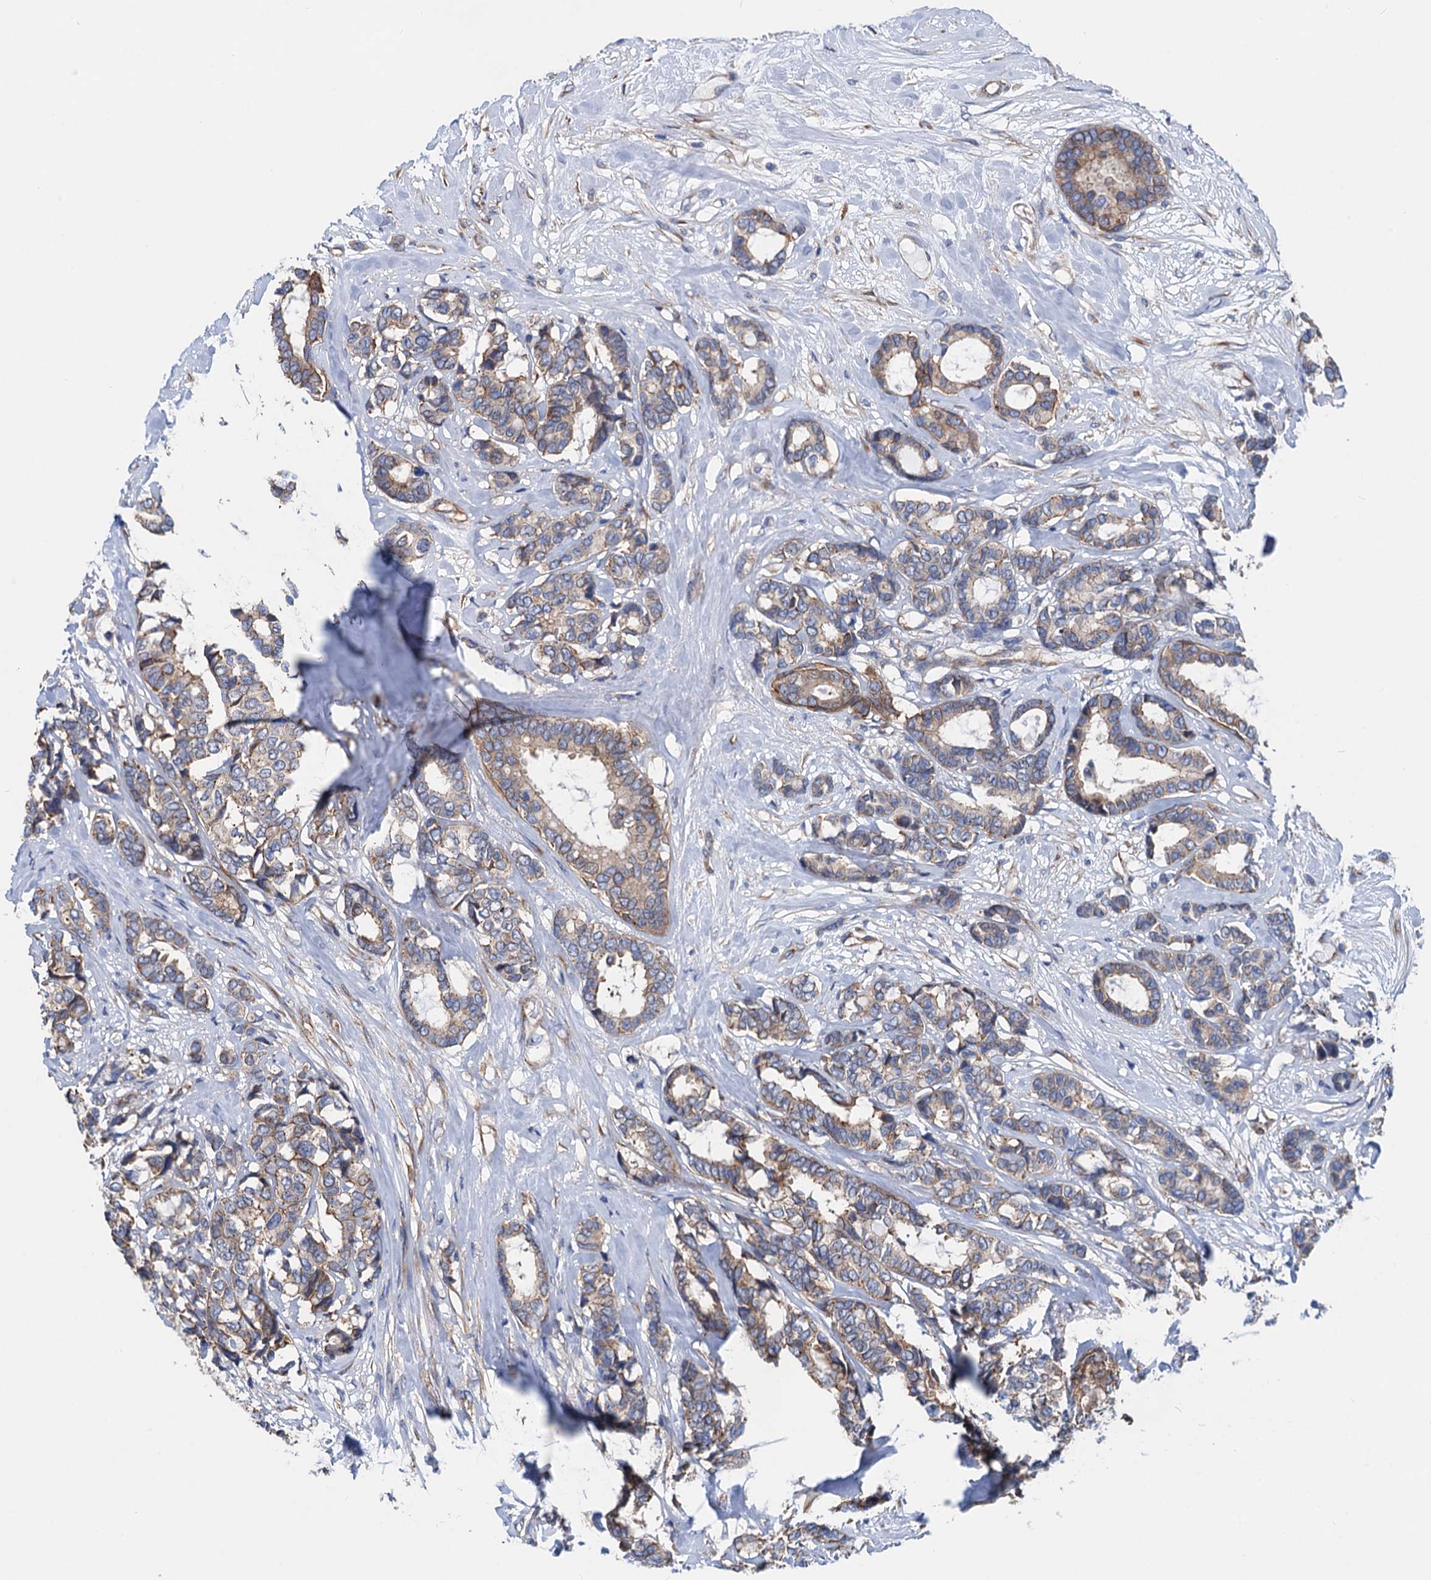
{"staining": {"intensity": "weak", "quantity": ">75%", "location": "cytoplasmic/membranous"}, "tissue": "breast cancer", "cell_type": "Tumor cells", "image_type": "cancer", "snomed": [{"axis": "morphology", "description": "Duct carcinoma"}, {"axis": "topography", "description": "Breast"}], "caption": "Approximately >75% of tumor cells in human breast invasive ductal carcinoma display weak cytoplasmic/membranous protein staining as visualized by brown immunohistochemical staining.", "gene": "SLC12A7", "patient": {"sex": "female", "age": 87}}